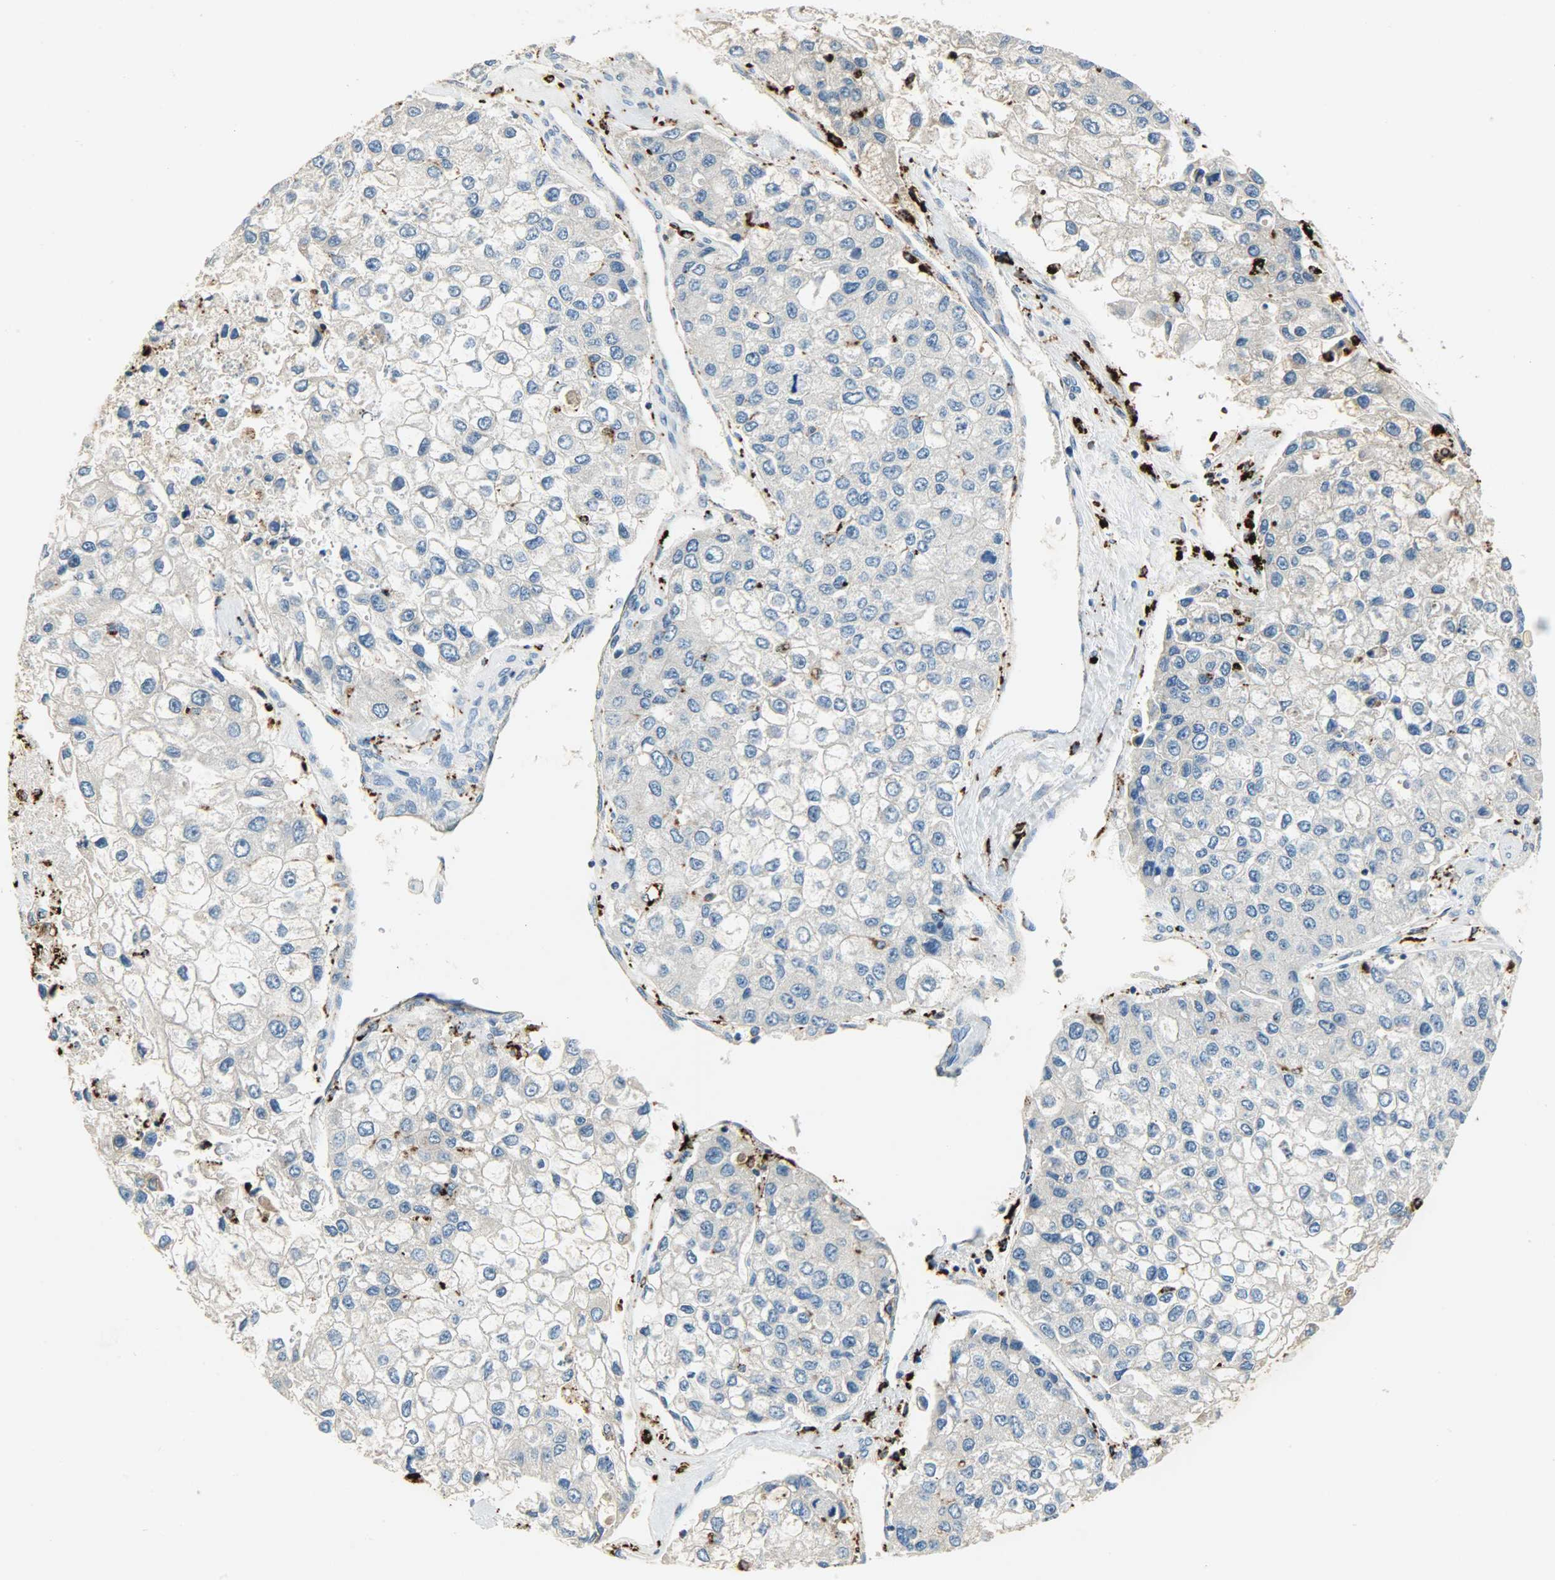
{"staining": {"intensity": "negative", "quantity": "none", "location": "none"}, "tissue": "liver cancer", "cell_type": "Tumor cells", "image_type": "cancer", "snomed": [{"axis": "morphology", "description": "Carcinoma, Hepatocellular, NOS"}, {"axis": "topography", "description": "Liver"}], "caption": "An image of human liver cancer (hepatocellular carcinoma) is negative for staining in tumor cells. (DAB (3,3'-diaminobenzidine) immunohistochemistry with hematoxylin counter stain).", "gene": "ASAH1", "patient": {"sex": "female", "age": 66}}